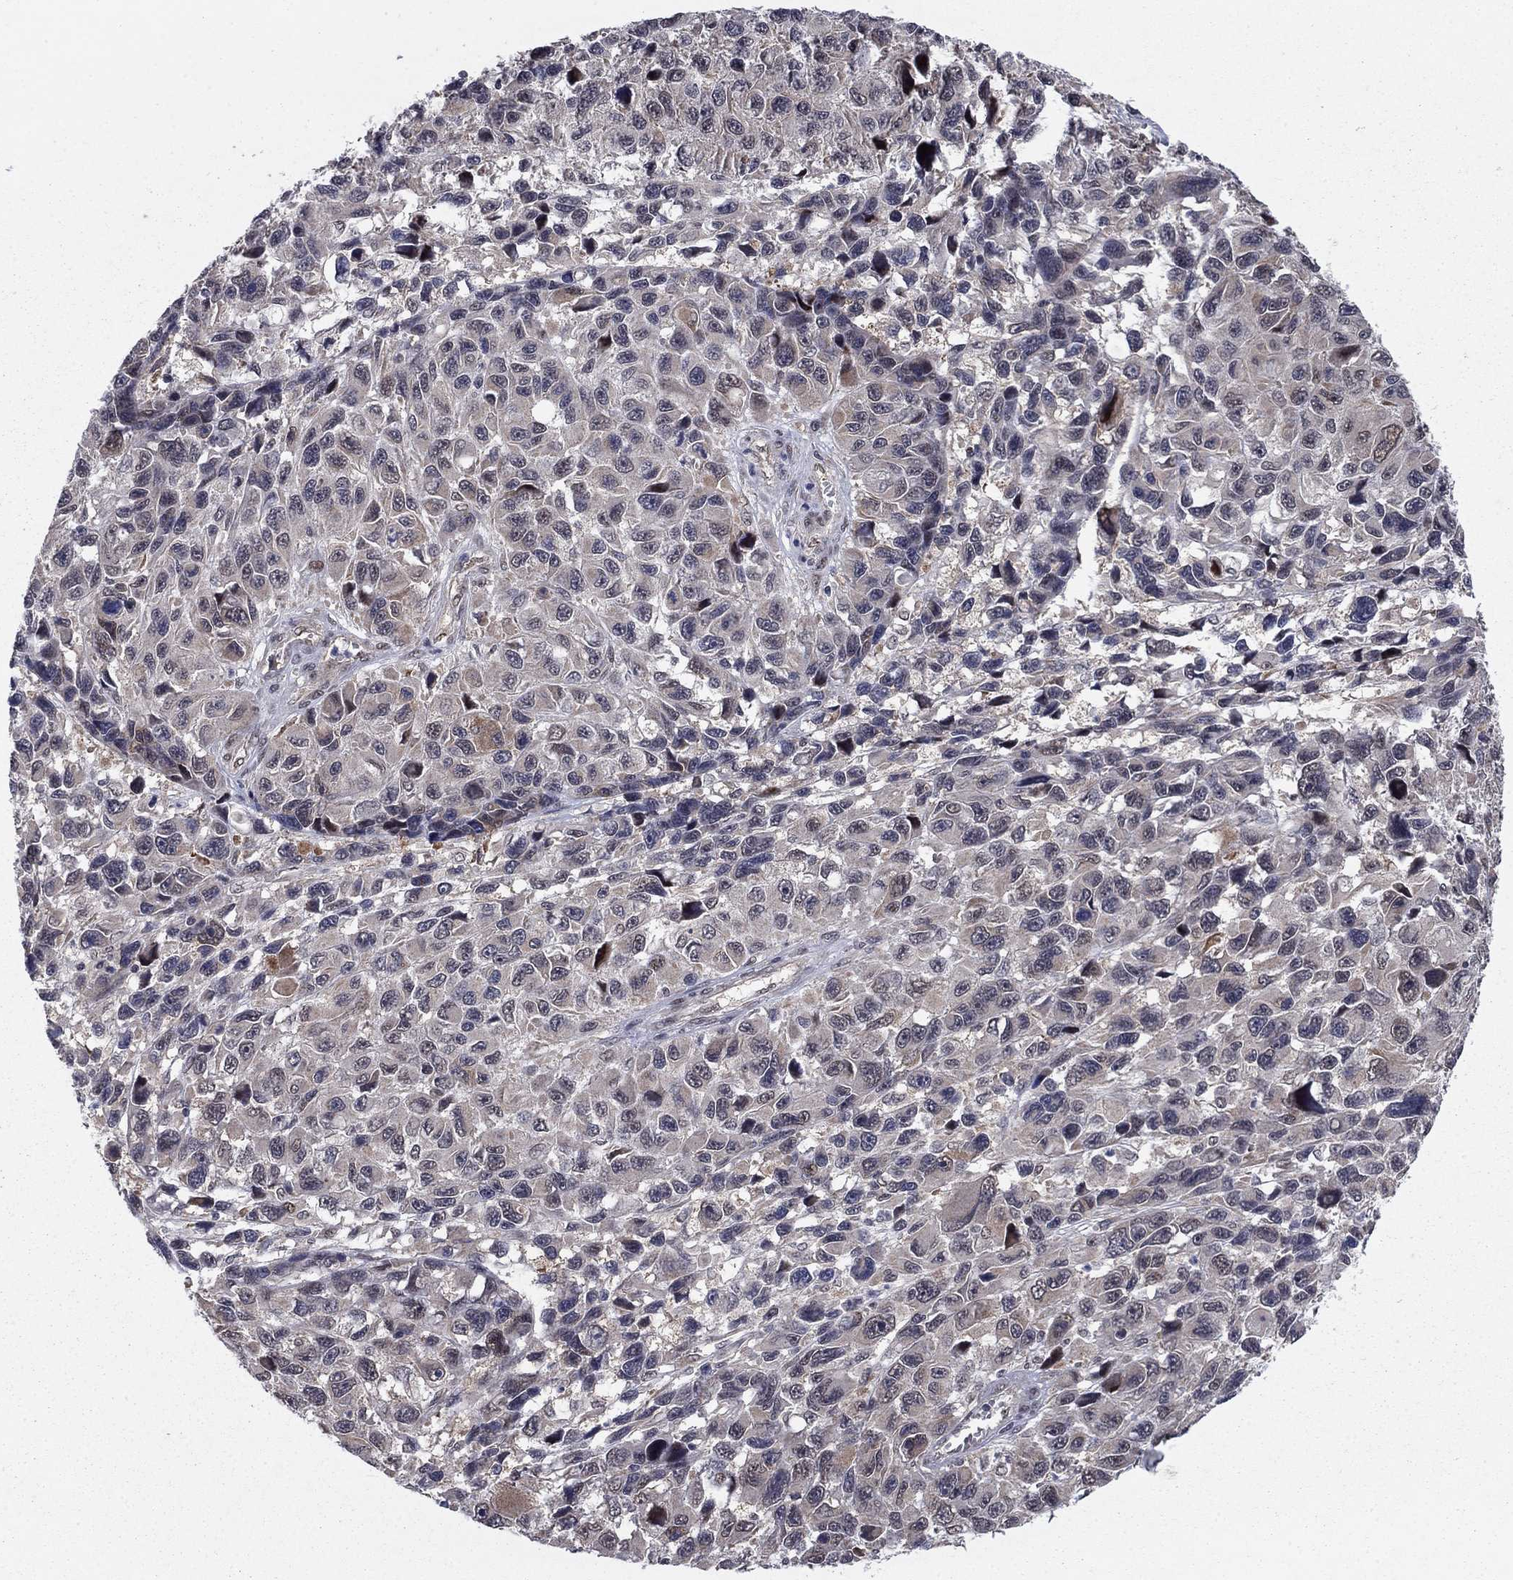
{"staining": {"intensity": "weak", "quantity": "<25%", "location": "cytoplasmic/membranous"}, "tissue": "melanoma", "cell_type": "Tumor cells", "image_type": "cancer", "snomed": [{"axis": "morphology", "description": "Malignant melanoma, NOS"}, {"axis": "topography", "description": "Skin"}], "caption": "Melanoma was stained to show a protein in brown. There is no significant expression in tumor cells.", "gene": "PSMC1", "patient": {"sex": "male", "age": 53}}